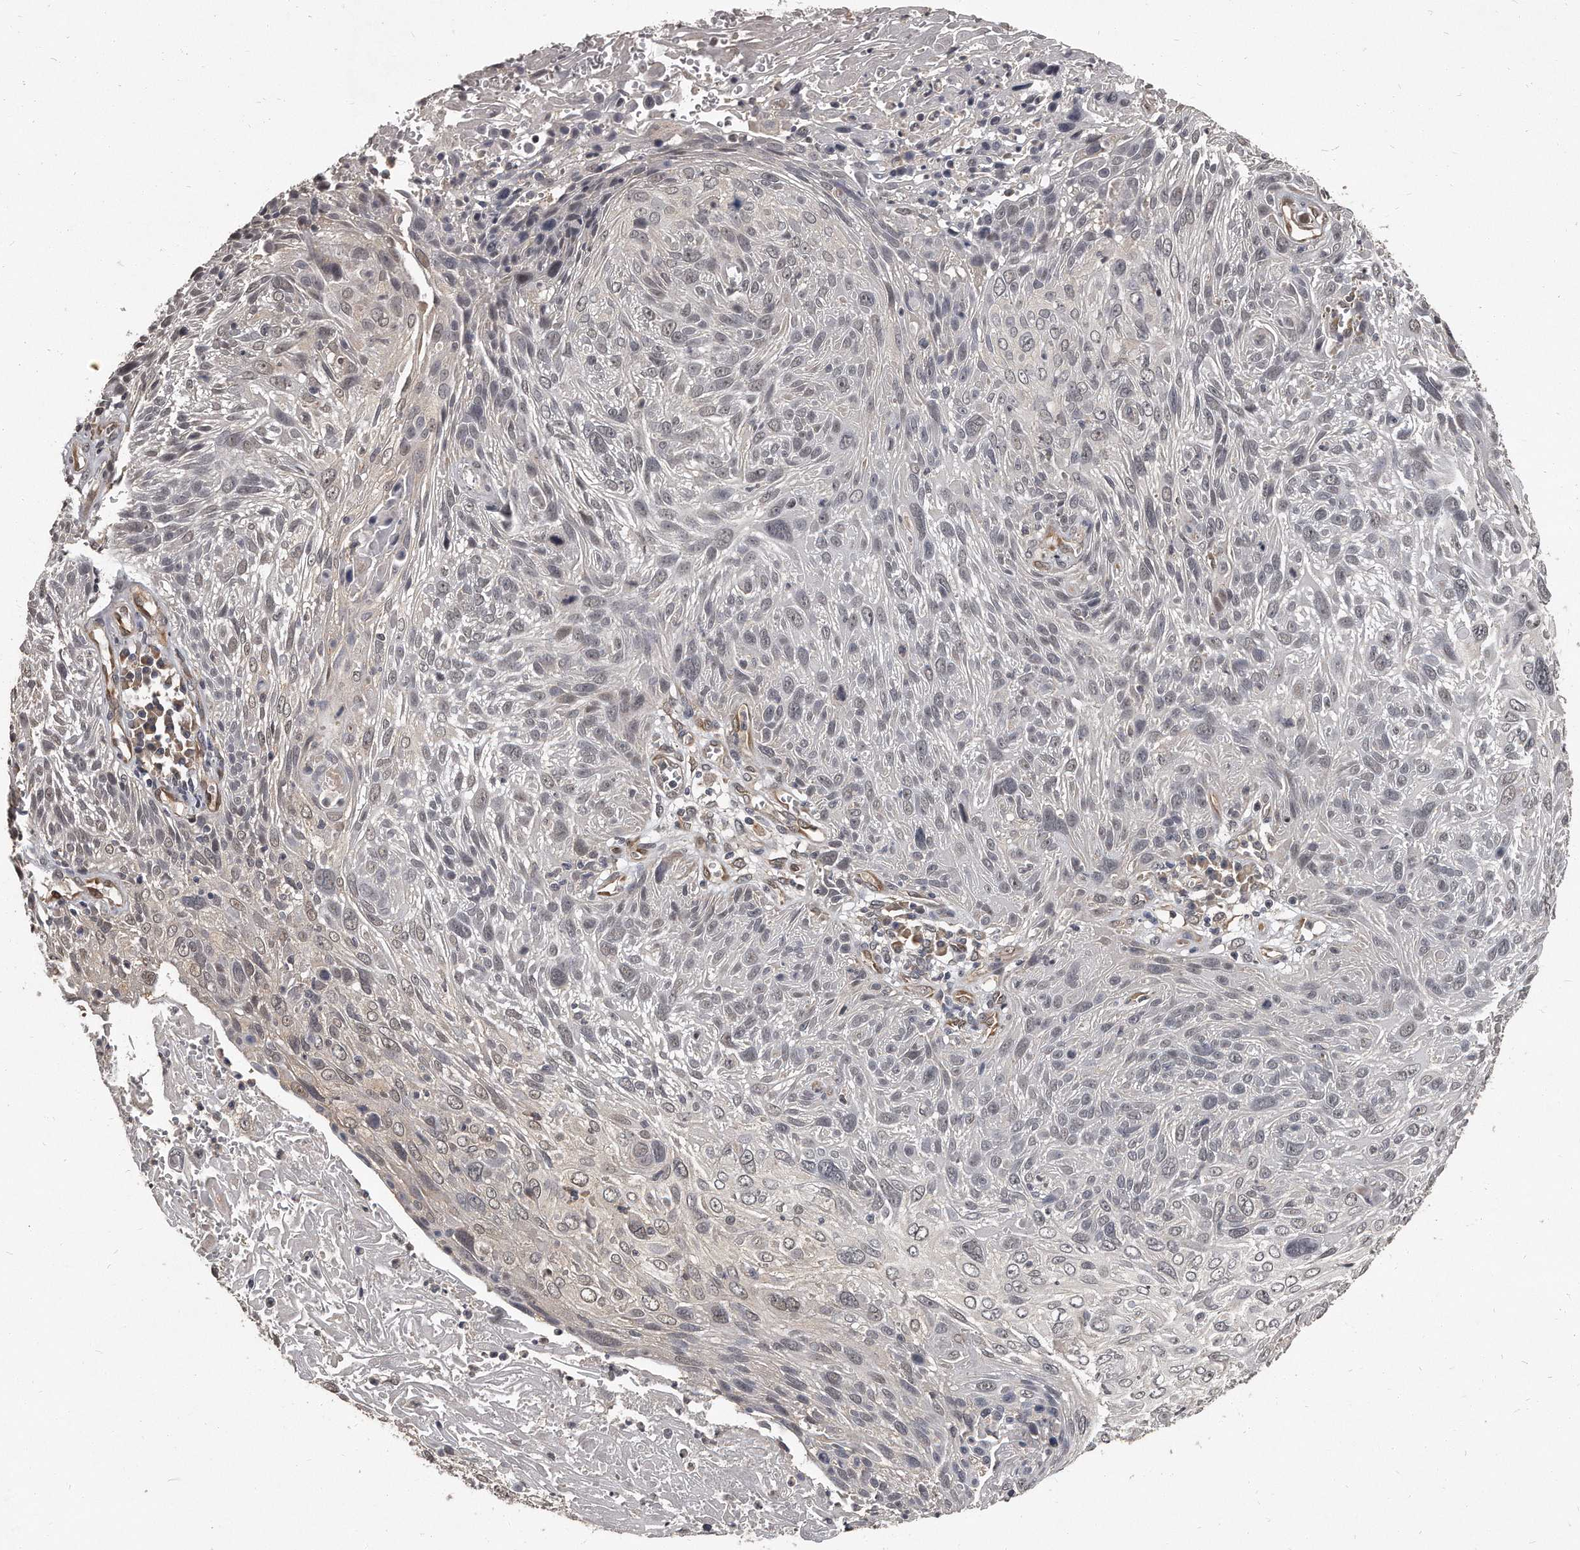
{"staining": {"intensity": "negative", "quantity": "none", "location": "none"}, "tissue": "cervical cancer", "cell_type": "Tumor cells", "image_type": "cancer", "snomed": [{"axis": "morphology", "description": "Squamous cell carcinoma, NOS"}, {"axis": "topography", "description": "Cervix"}], "caption": "The photomicrograph reveals no staining of tumor cells in cervical squamous cell carcinoma.", "gene": "GRB10", "patient": {"sex": "female", "age": 51}}